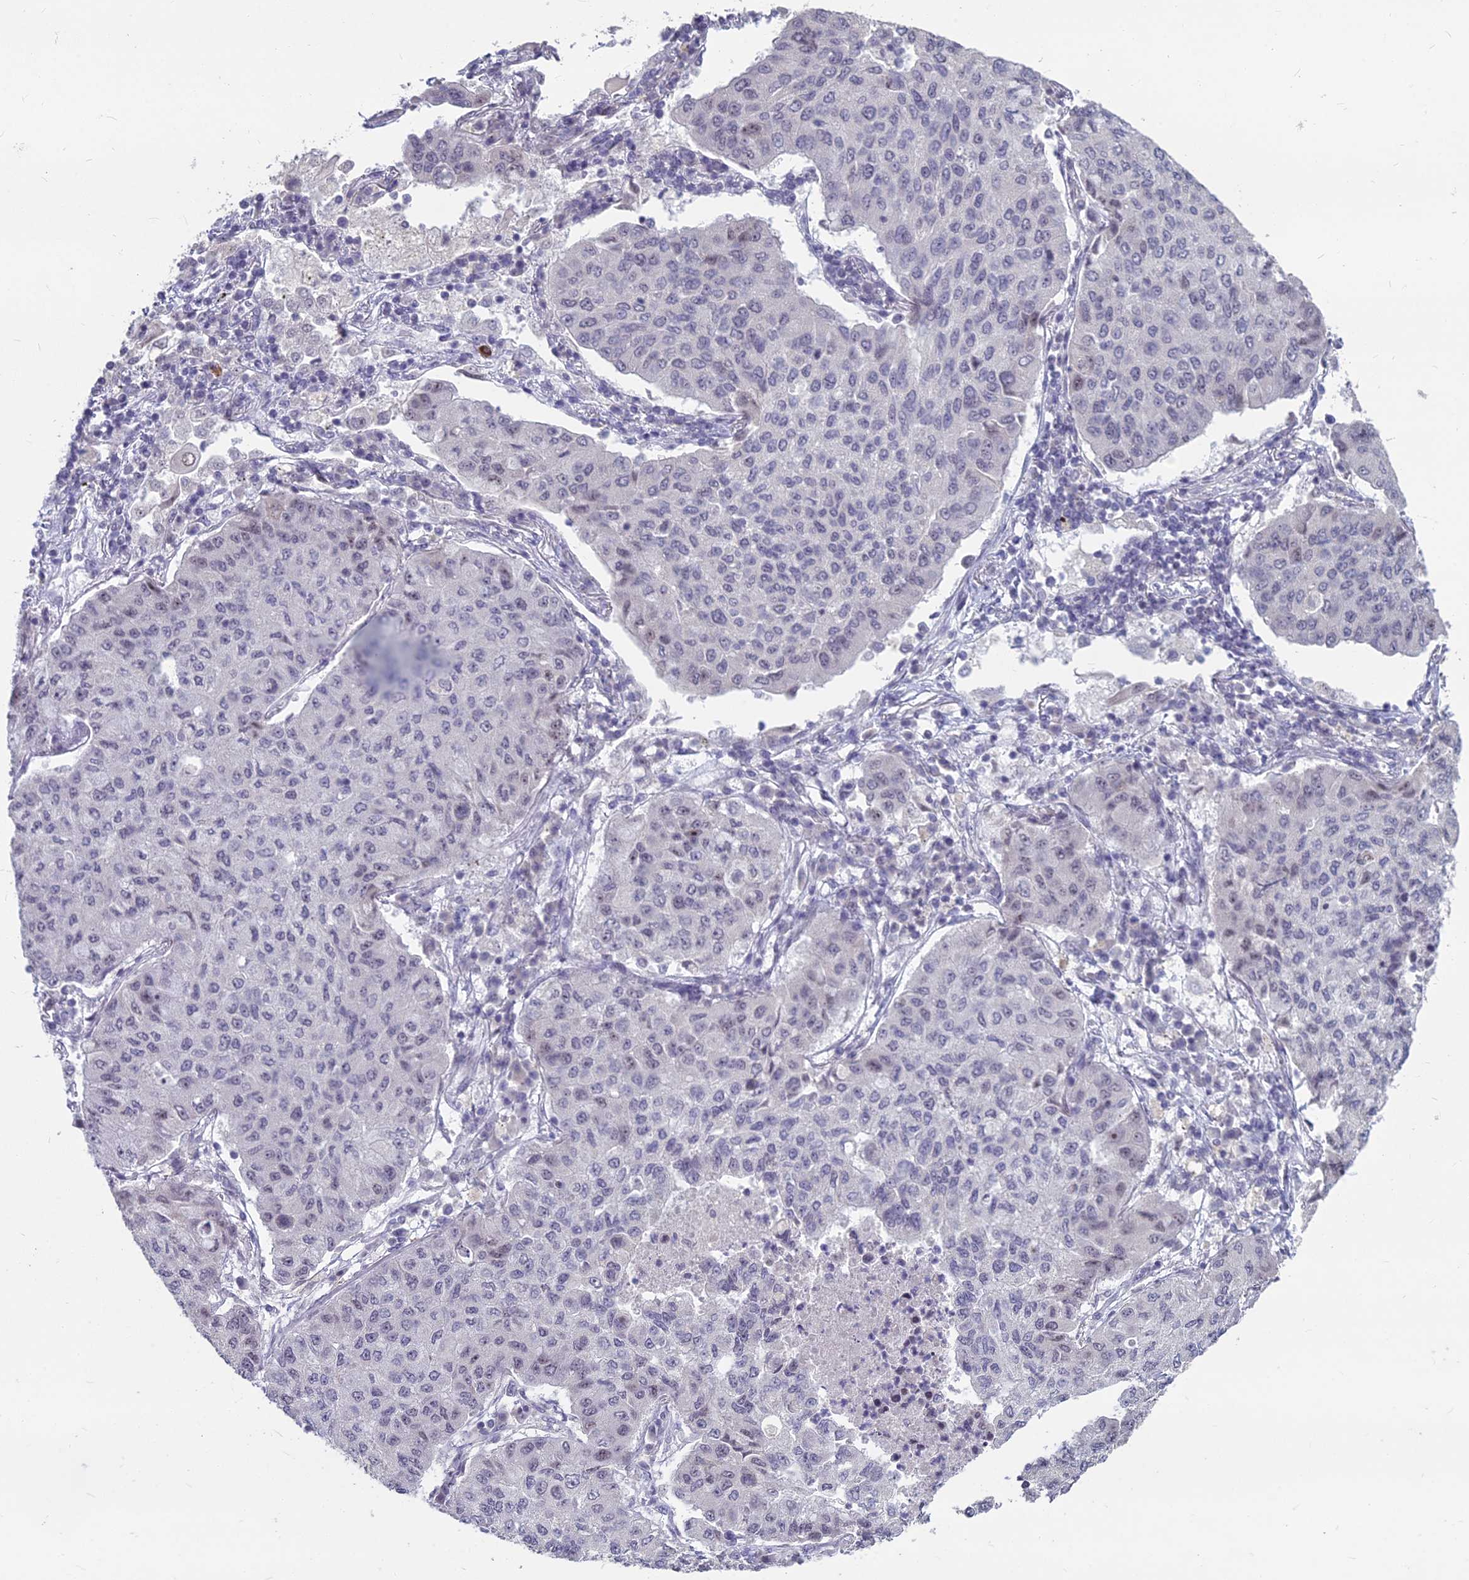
{"staining": {"intensity": "negative", "quantity": "none", "location": "none"}, "tissue": "lung cancer", "cell_type": "Tumor cells", "image_type": "cancer", "snomed": [{"axis": "morphology", "description": "Squamous cell carcinoma, NOS"}, {"axis": "topography", "description": "Lung"}], "caption": "A micrograph of lung squamous cell carcinoma stained for a protein exhibits no brown staining in tumor cells.", "gene": "KAT7", "patient": {"sex": "male", "age": 74}}